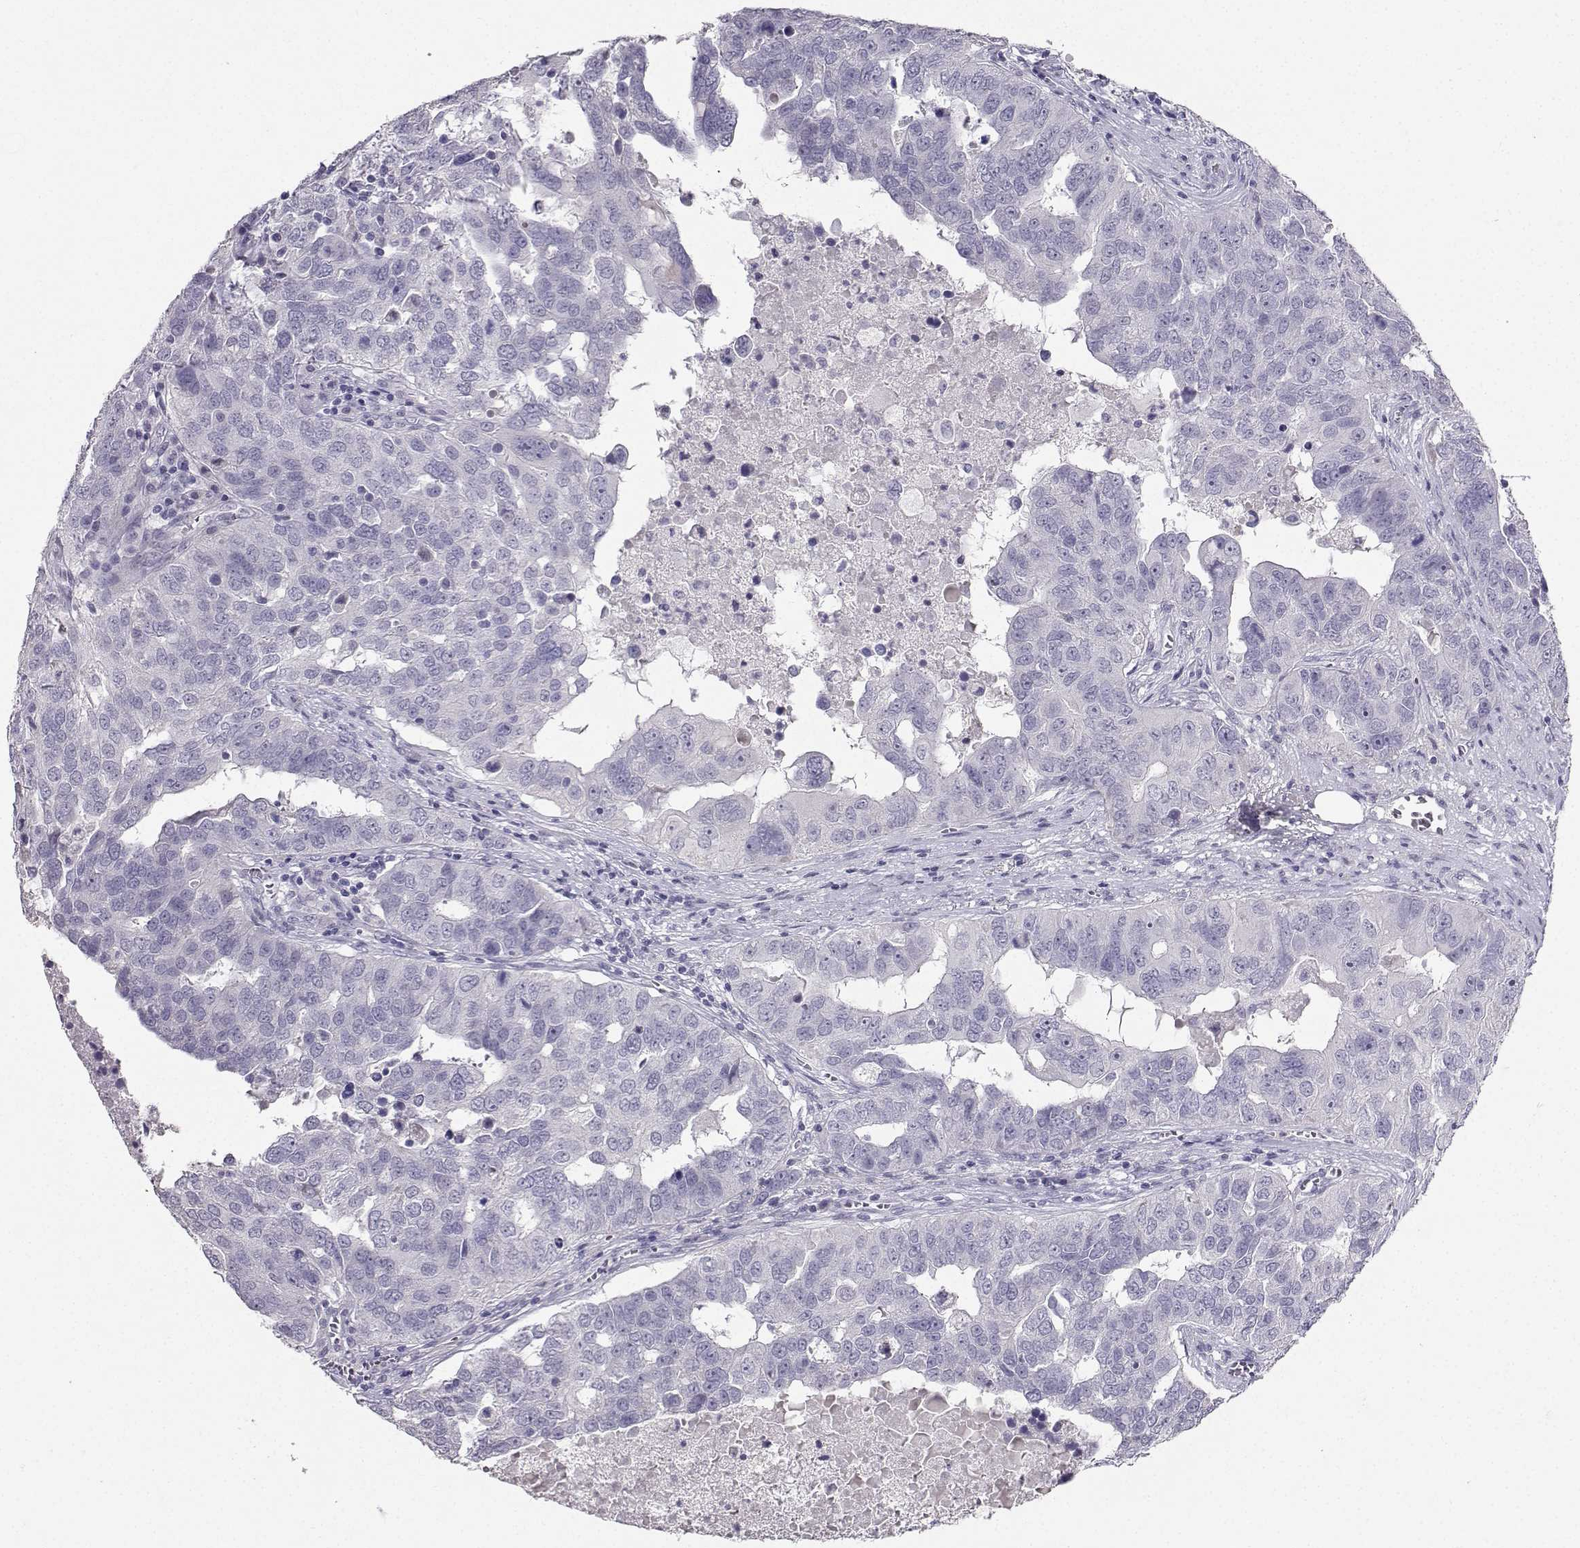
{"staining": {"intensity": "negative", "quantity": "none", "location": "none"}, "tissue": "ovarian cancer", "cell_type": "Tumor cells", "image_type": "cancer", "snomed": [{"axis": "morphology", "description": "Carcinoma, endometroid"}, {"axis": "topography", "description": "Soft tissue"}, {"axis": "topography", "description": "Ovary"}], "caption": "IHC image of human ovarian endometroid carcinoma stained for a protein (brown), which shows no staining in tumor cells.", "gene": "CARTPT", "patient": {"sex": "female", "age": 52}}